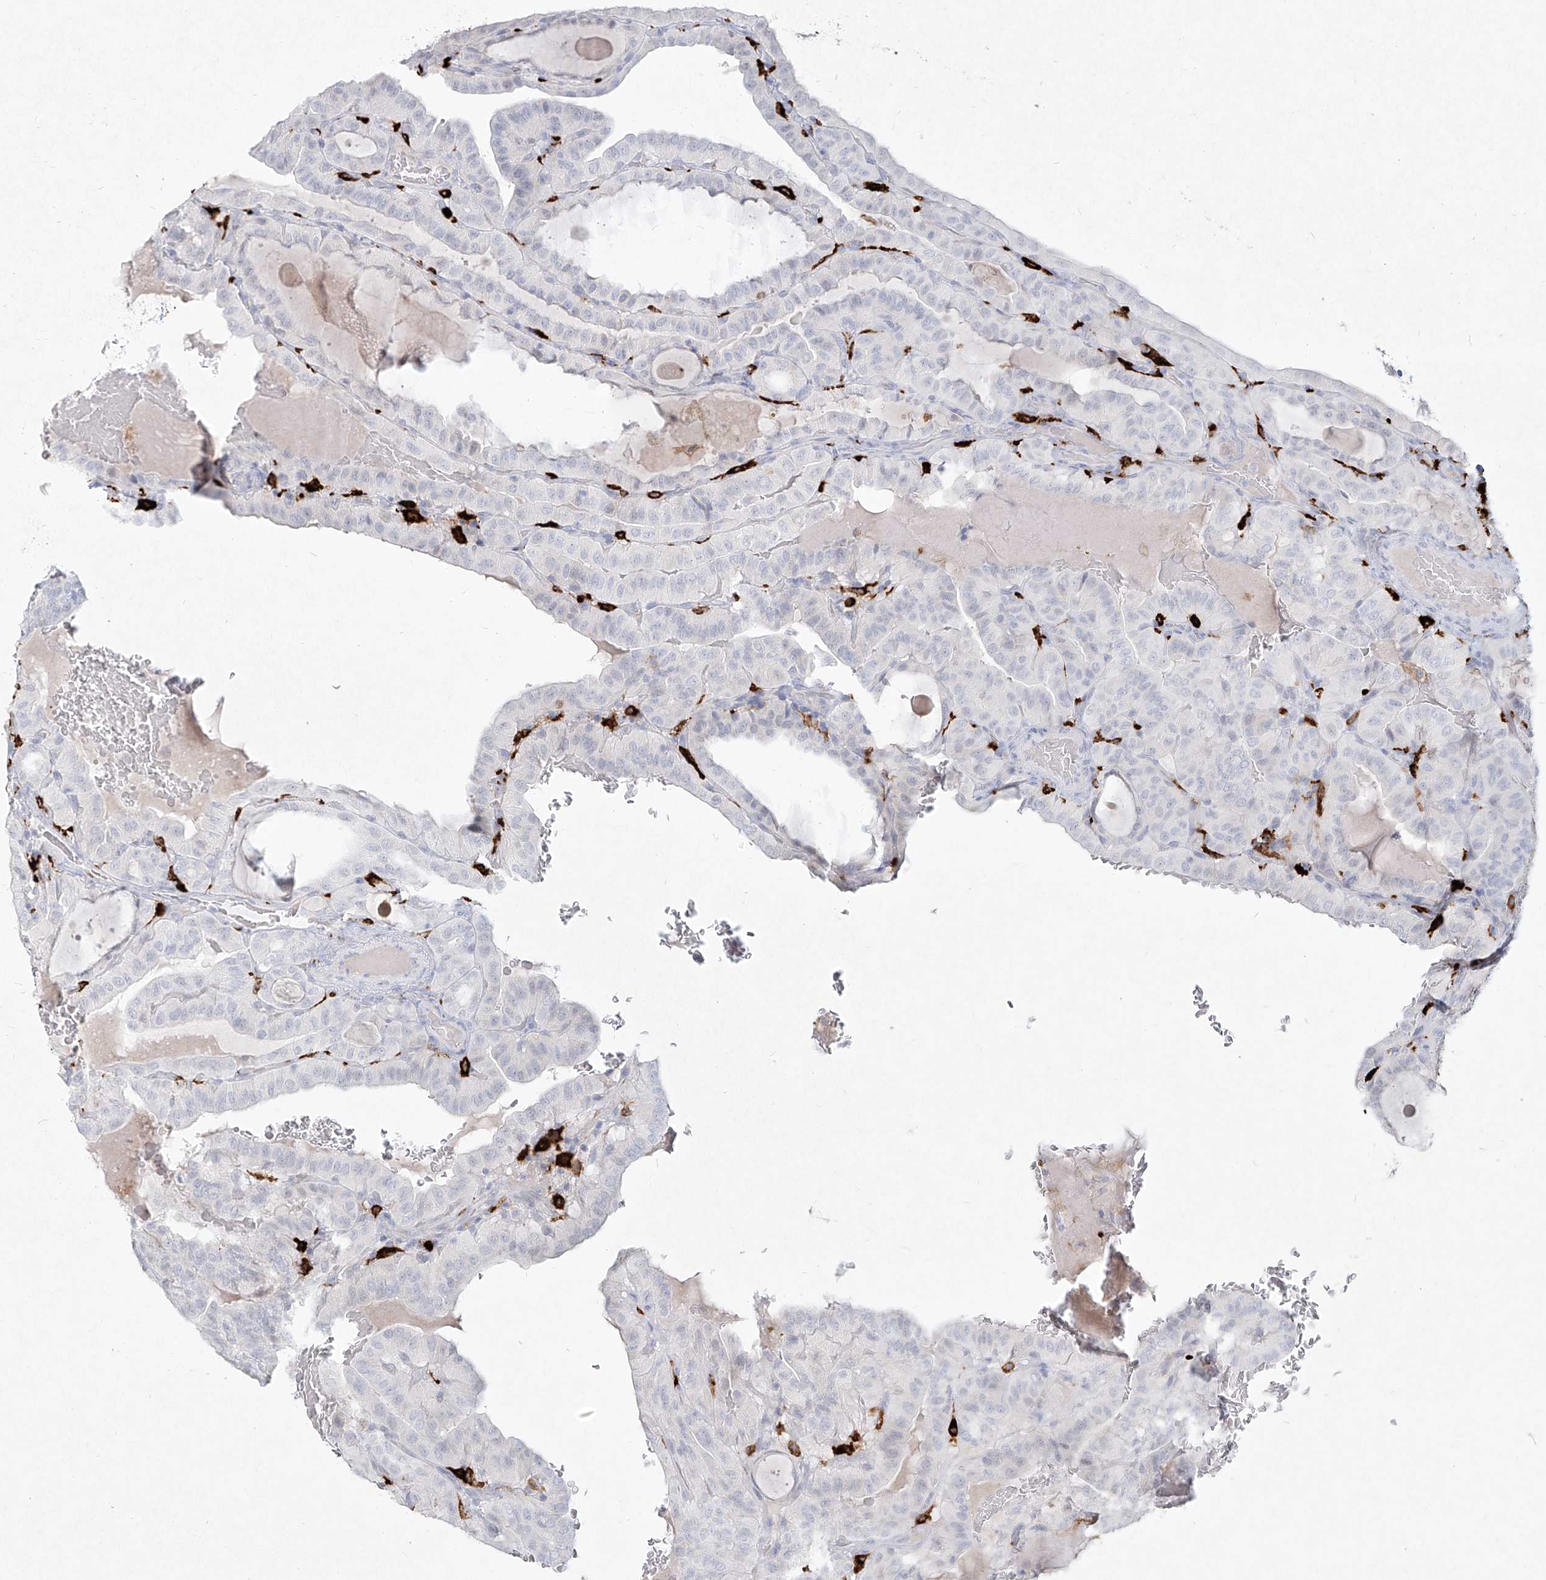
{"staining": {"intensity": "negative", "quantity": "none", "location": "none"}, "tissue": "thyroid cancer", "cell_type": "Tumor cells", "image_type": "cancer", "snomed": [{"axis": "morphology", "description": "Papillary adenocarcinoma, NOS"}, {"axis": "topography", "description": "Thyroid gland"}], "caption": "Human papillary adenocarcinoma (thyroid) stained for a protein using immunohistochemistry (IHC) reveals no staining in tumor cells.", "gene": "CD209", "patient": {"sex": "male", "age": 77}}